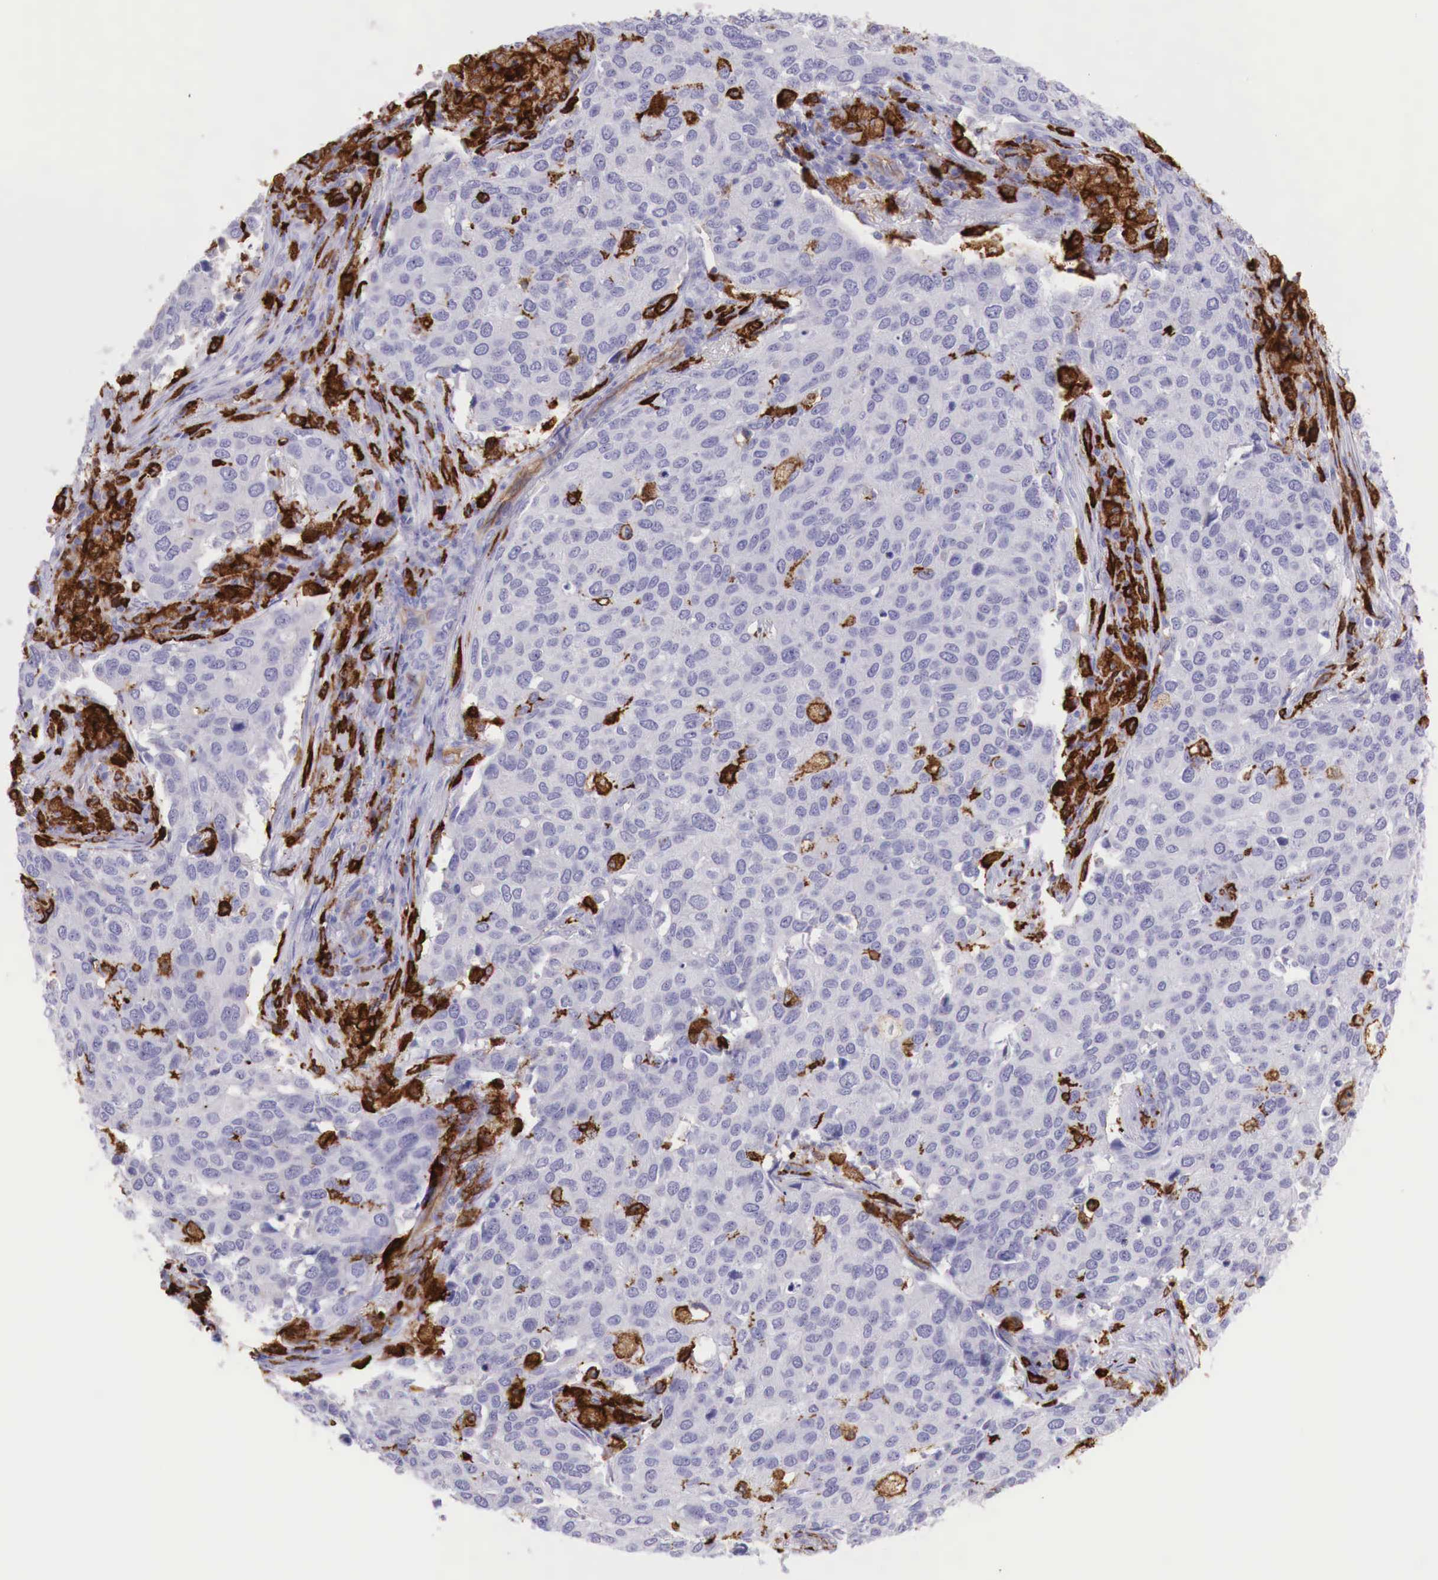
{"staining": {"intensity": "negative", "quantity": "none", "location": "none"}, "tissue": "cervical cancer", "cell_type": "Tumor cells", "image_type": "cancer", "snomed": [{"axis": "morphology", "description": "Squamous cell carcinoma, NOS"}, {"axis": "topography", "description": "Cervix"}], "caption": "Immunohistochemical staining of human cervical squamous cell carcinoma demonstrates no significant positivity in tumor cells. (Stains: DAB (3,3'-diaminobenzidine) immunohistochemistry with hematoxylin counter stain, Microscopy: brightfield microscopy at high magnification).", "gene": "MSR1", "patient": {"sex": "female", "age": 54}}